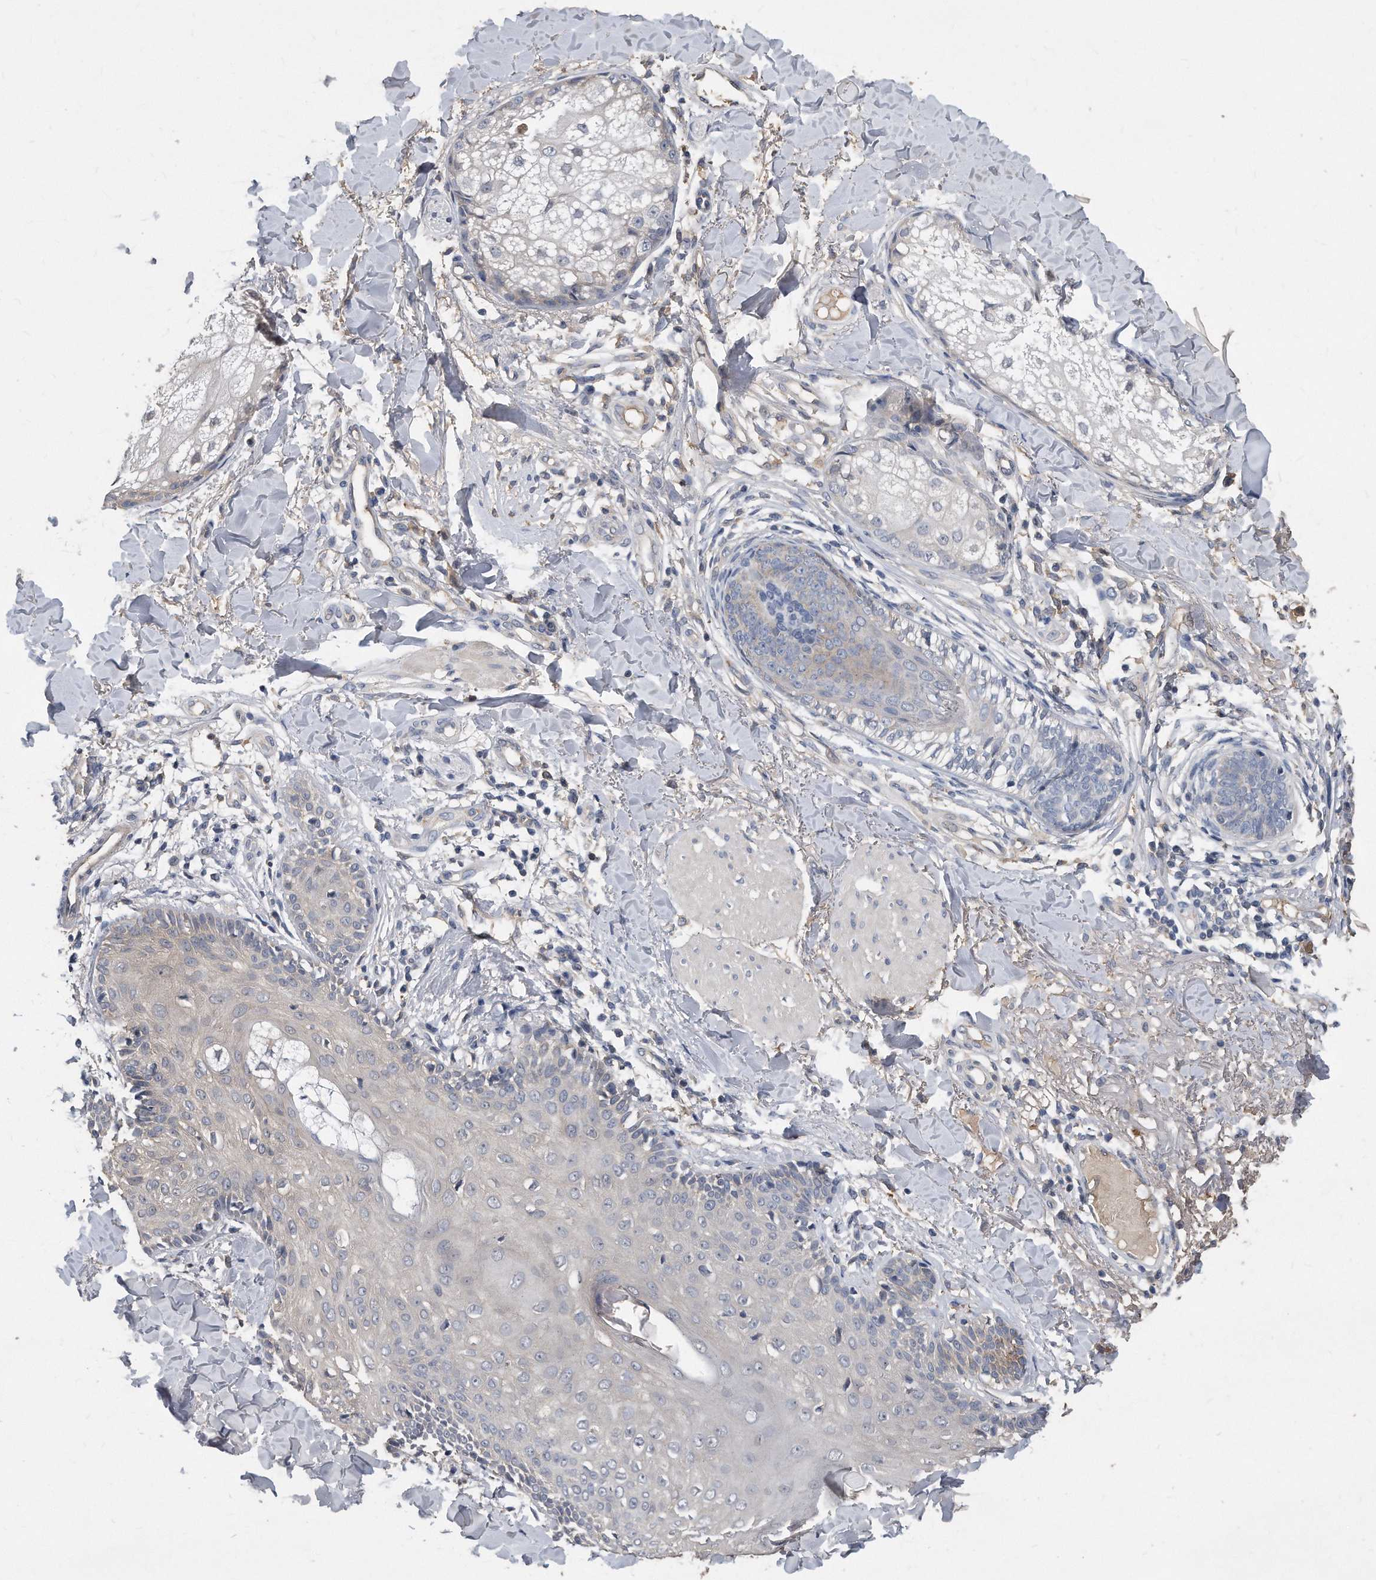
{"staining": {"intensity": "negative", "quantity": "none", "location": "none"}, "tissue": "skin cancer", "cell_type": "Tumor cells", "image_type": "cancer", "snomed": [{"axis": "morphology", "description": "Normal tissue, NOS"}, {"axis": "morphology", "description": "Basal cell carcinoma"}, {"axis": "topography", "description": "Skin"}], "caption": "This photomicrograph is of skin cancer stained with immunohistochemistry (IHC) to label a protein in brown with the nuclei are counter-stained blue. There is no positivity in tumor cells. The staining was performed using DAB to visualize the protein expression in brown, while the nuclei were stained in blue with hematoxylin (Magnification: 20x).", "gene": "HOMER3", "patient": {"sex": "male", "age": 52}}